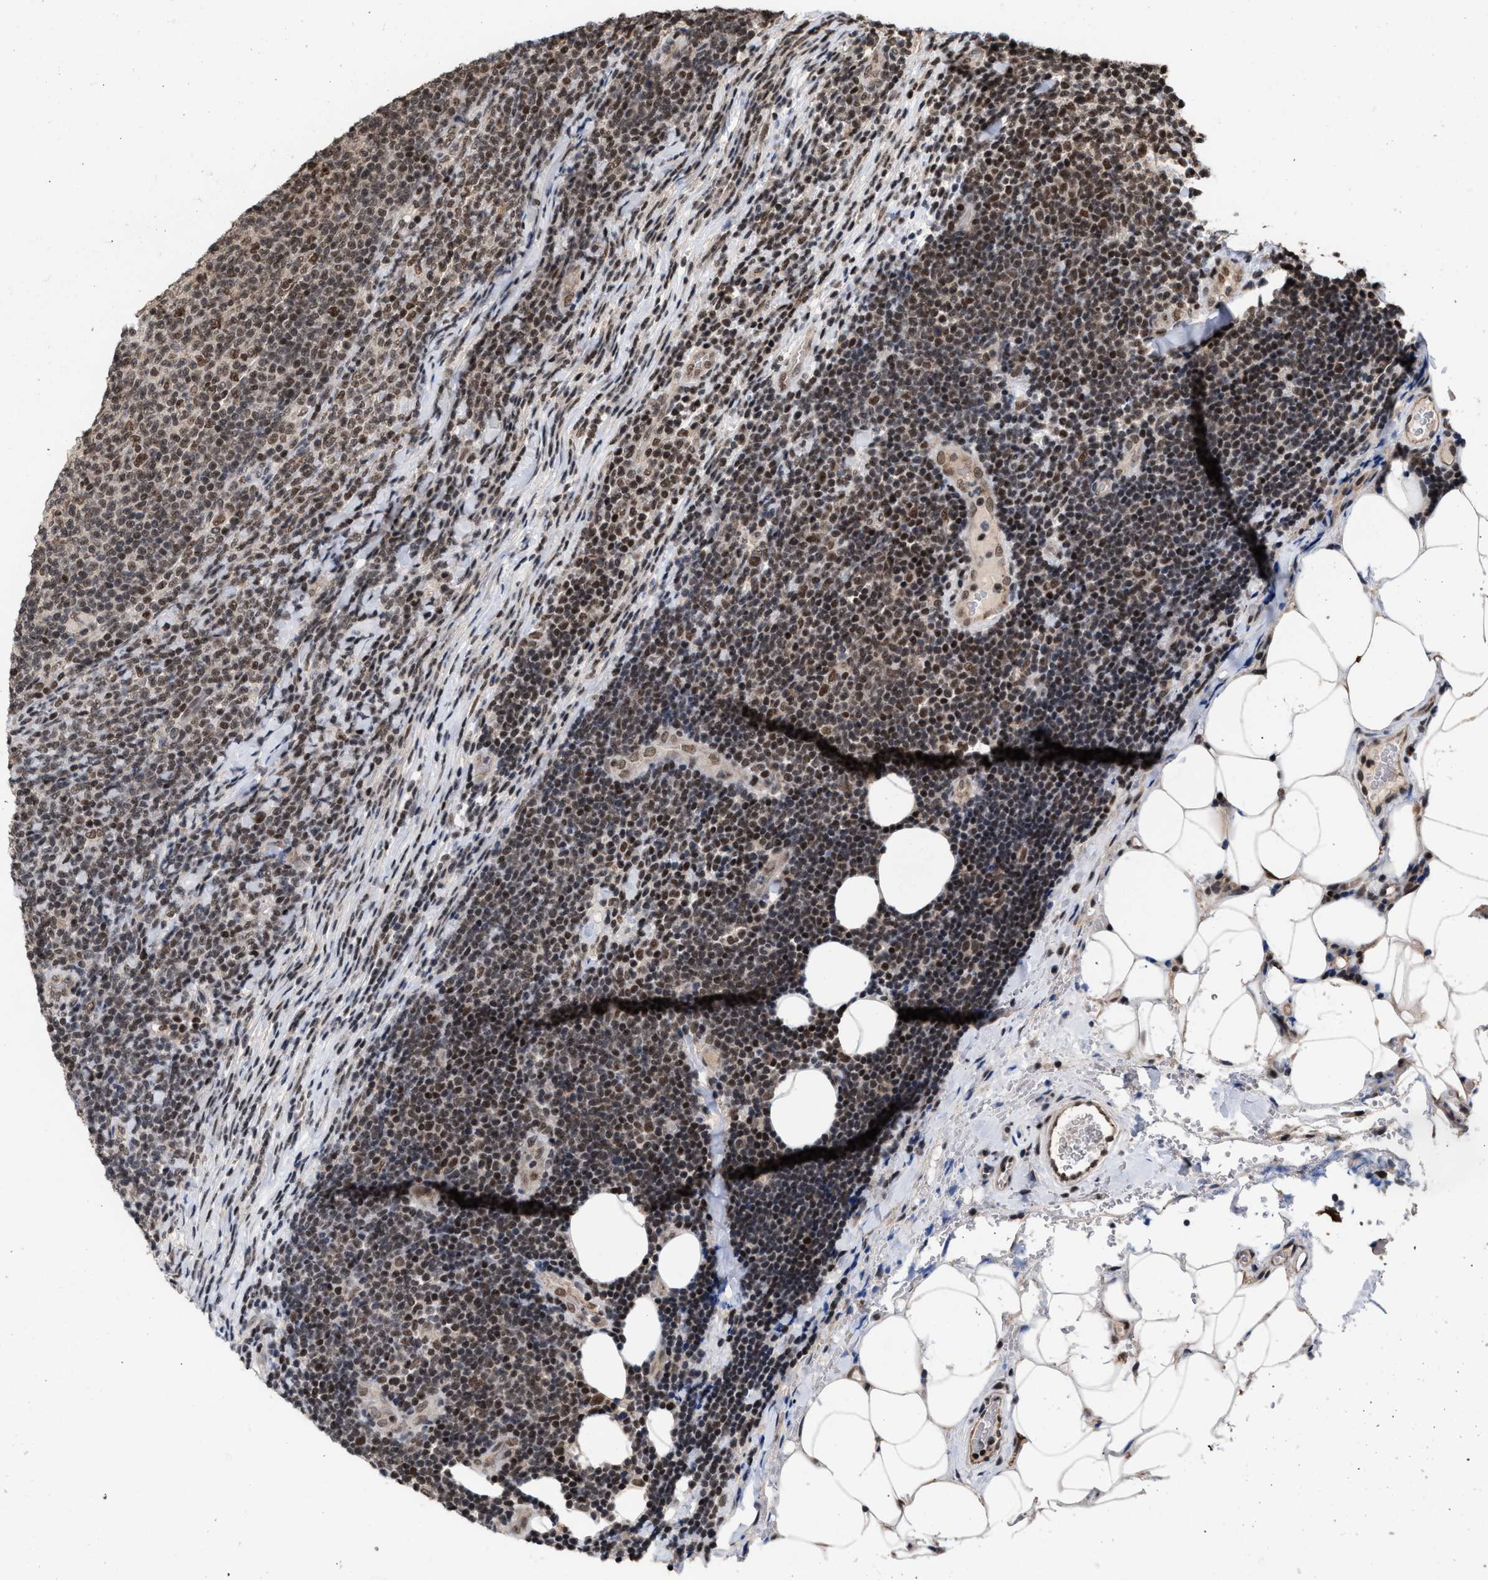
{"staining": {"intensity": "moderate", "quantity": "25%-75%", "location": "nuclear"}, "tissue": "lymphoma", "cell_type": "Tumor cells", "image_type": "cancer", "snomed": [{"axis": "morphology", "description": "Malignant lymphoma, non-Hodgkin's type, Low grade"}, {"axis": "topography", "description": "Lymph node"}], "caption": "Immunohistochemical staining of human lymphoma demonstrates medium levels of moderate nuclear protein staining in approximately 25%-75% of tumor cells. The protein is shown in brown color, while the nuclei are stained blue.", "gene": "C9orf78", "patient": {"sex": "male", "age": 66}}